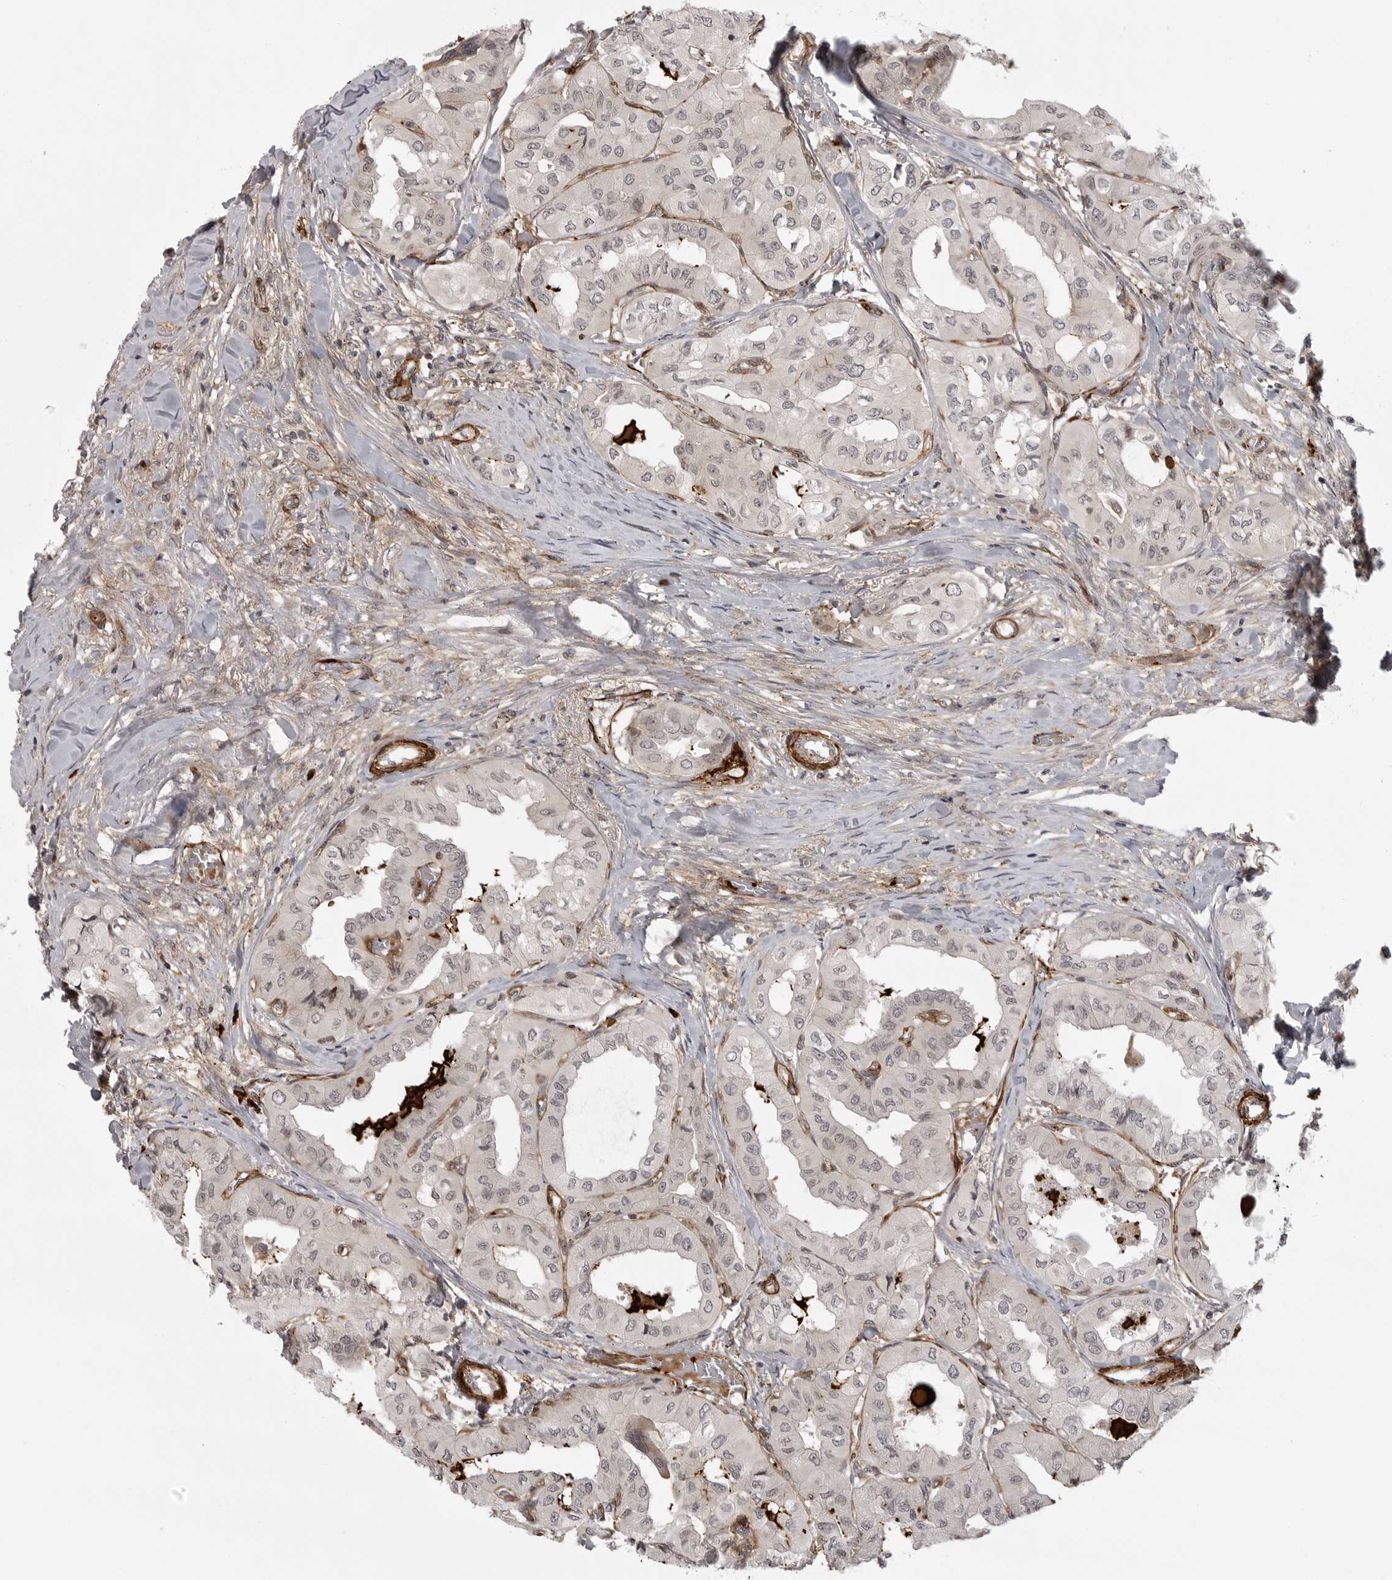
{"staining": {"intensity": "negative", "quantity": "none", "location": "none"}, "tissue": "thyroid cancer", "cell_type": "Tumor cells", "image_type": "cancer", "snomed": [{"axis": "morphology", "description": "Papillary adenocarcinoma, NOS"}, {"axis": "topography", "description": "Thyroid gland"}], "caption": "The micrograph reveals no significant staining in tumor cells of papillary adenocarcinoma (thyroid).", "gene": "TUT4", "patient": {"sex": "female", "age": 59}}